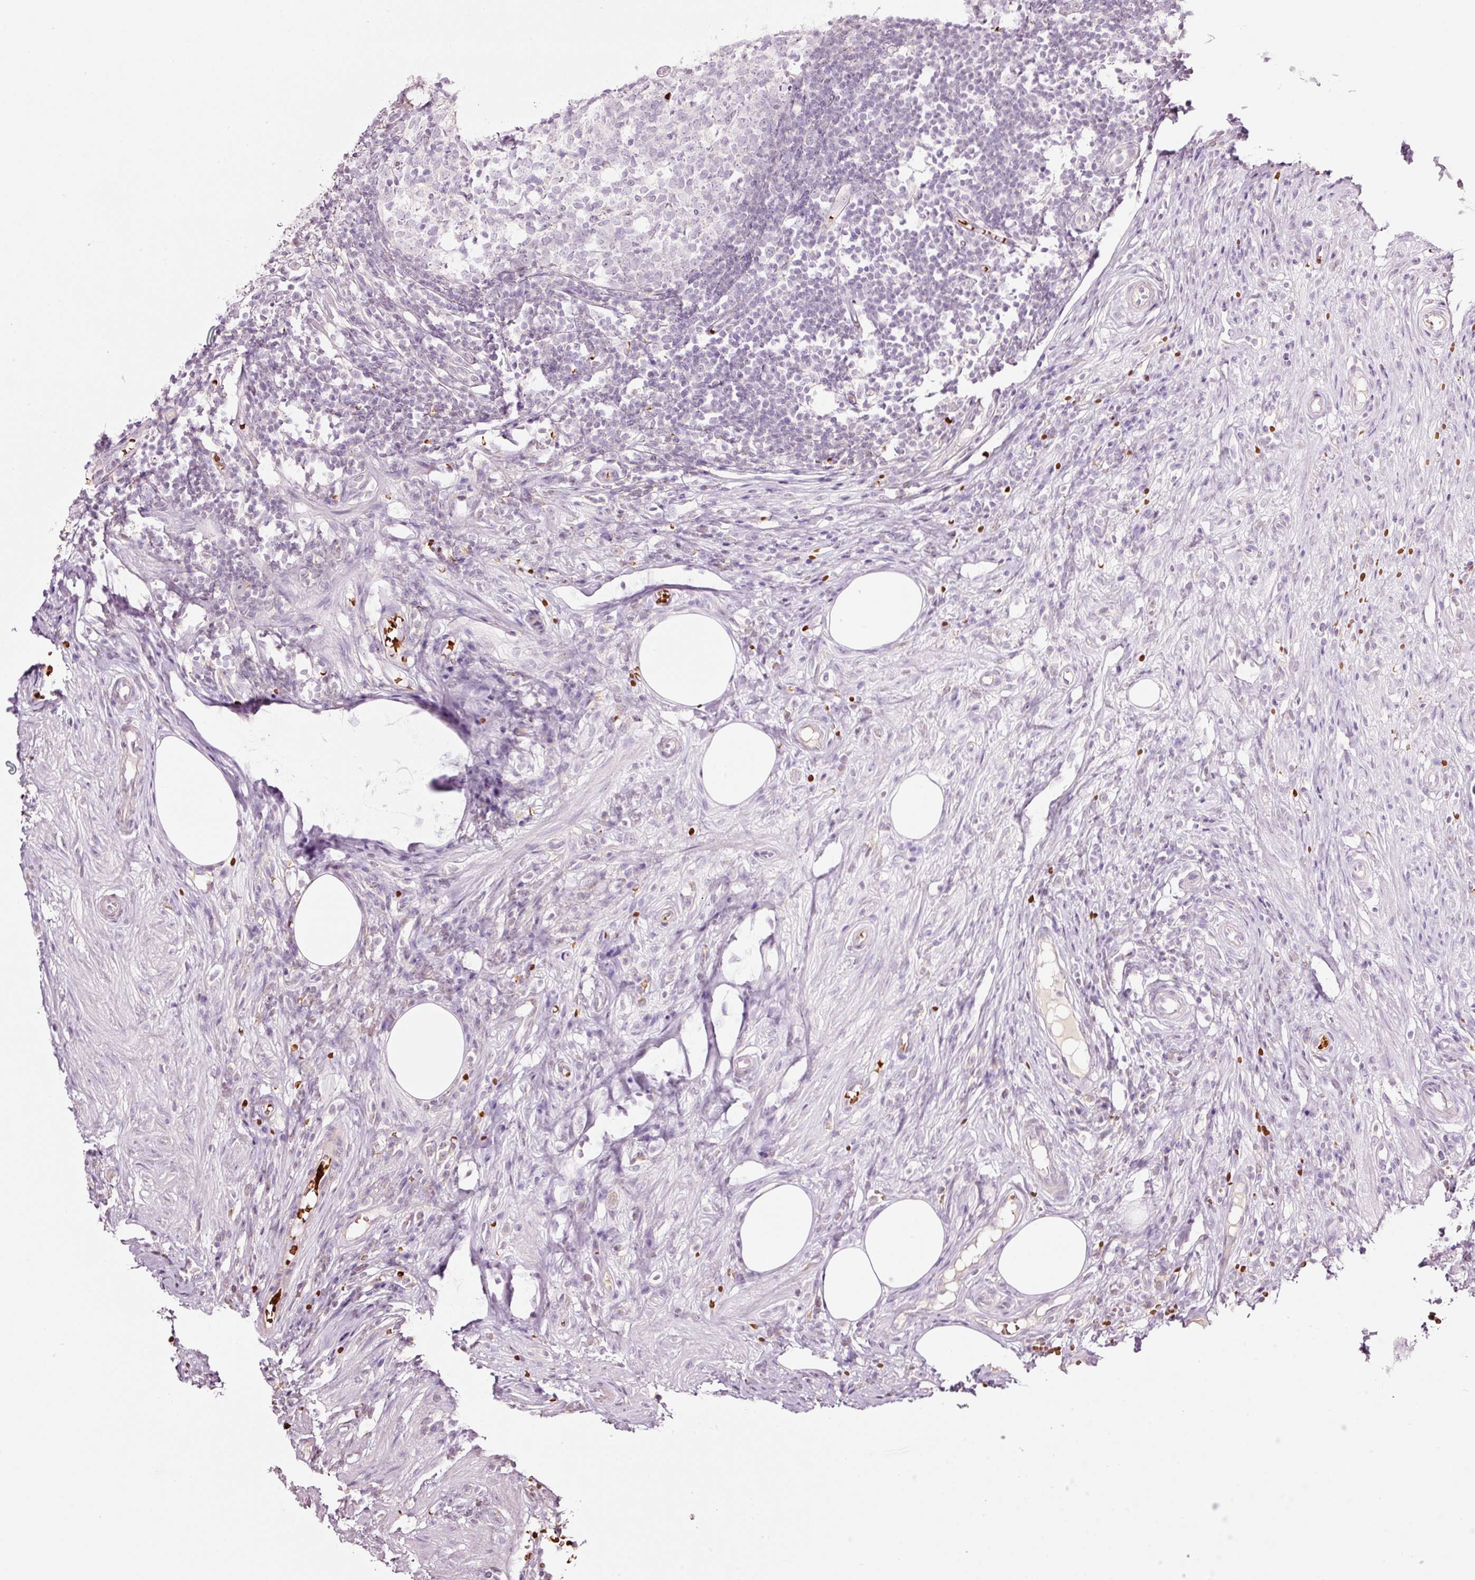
{"staining": {"intensity": "negative", "quantity": "none", "location": "none"}, "tissue": "appendix", "cell_type": "Glandular cells", "image_type": "normal", "snomed": [{"axis": "morphology", "description": "Normal tissue, NOS"}, {"axis": "topography", "description": "Appendix"}], "caption": "Micrograph shows no significant protein staining in glandular cells of benign appendix. (Immunohistochemistry, brightfield microscopy, high magnification).", "gene": "LDHAL6B", "patient": {"sex": "female", "age": 56}}